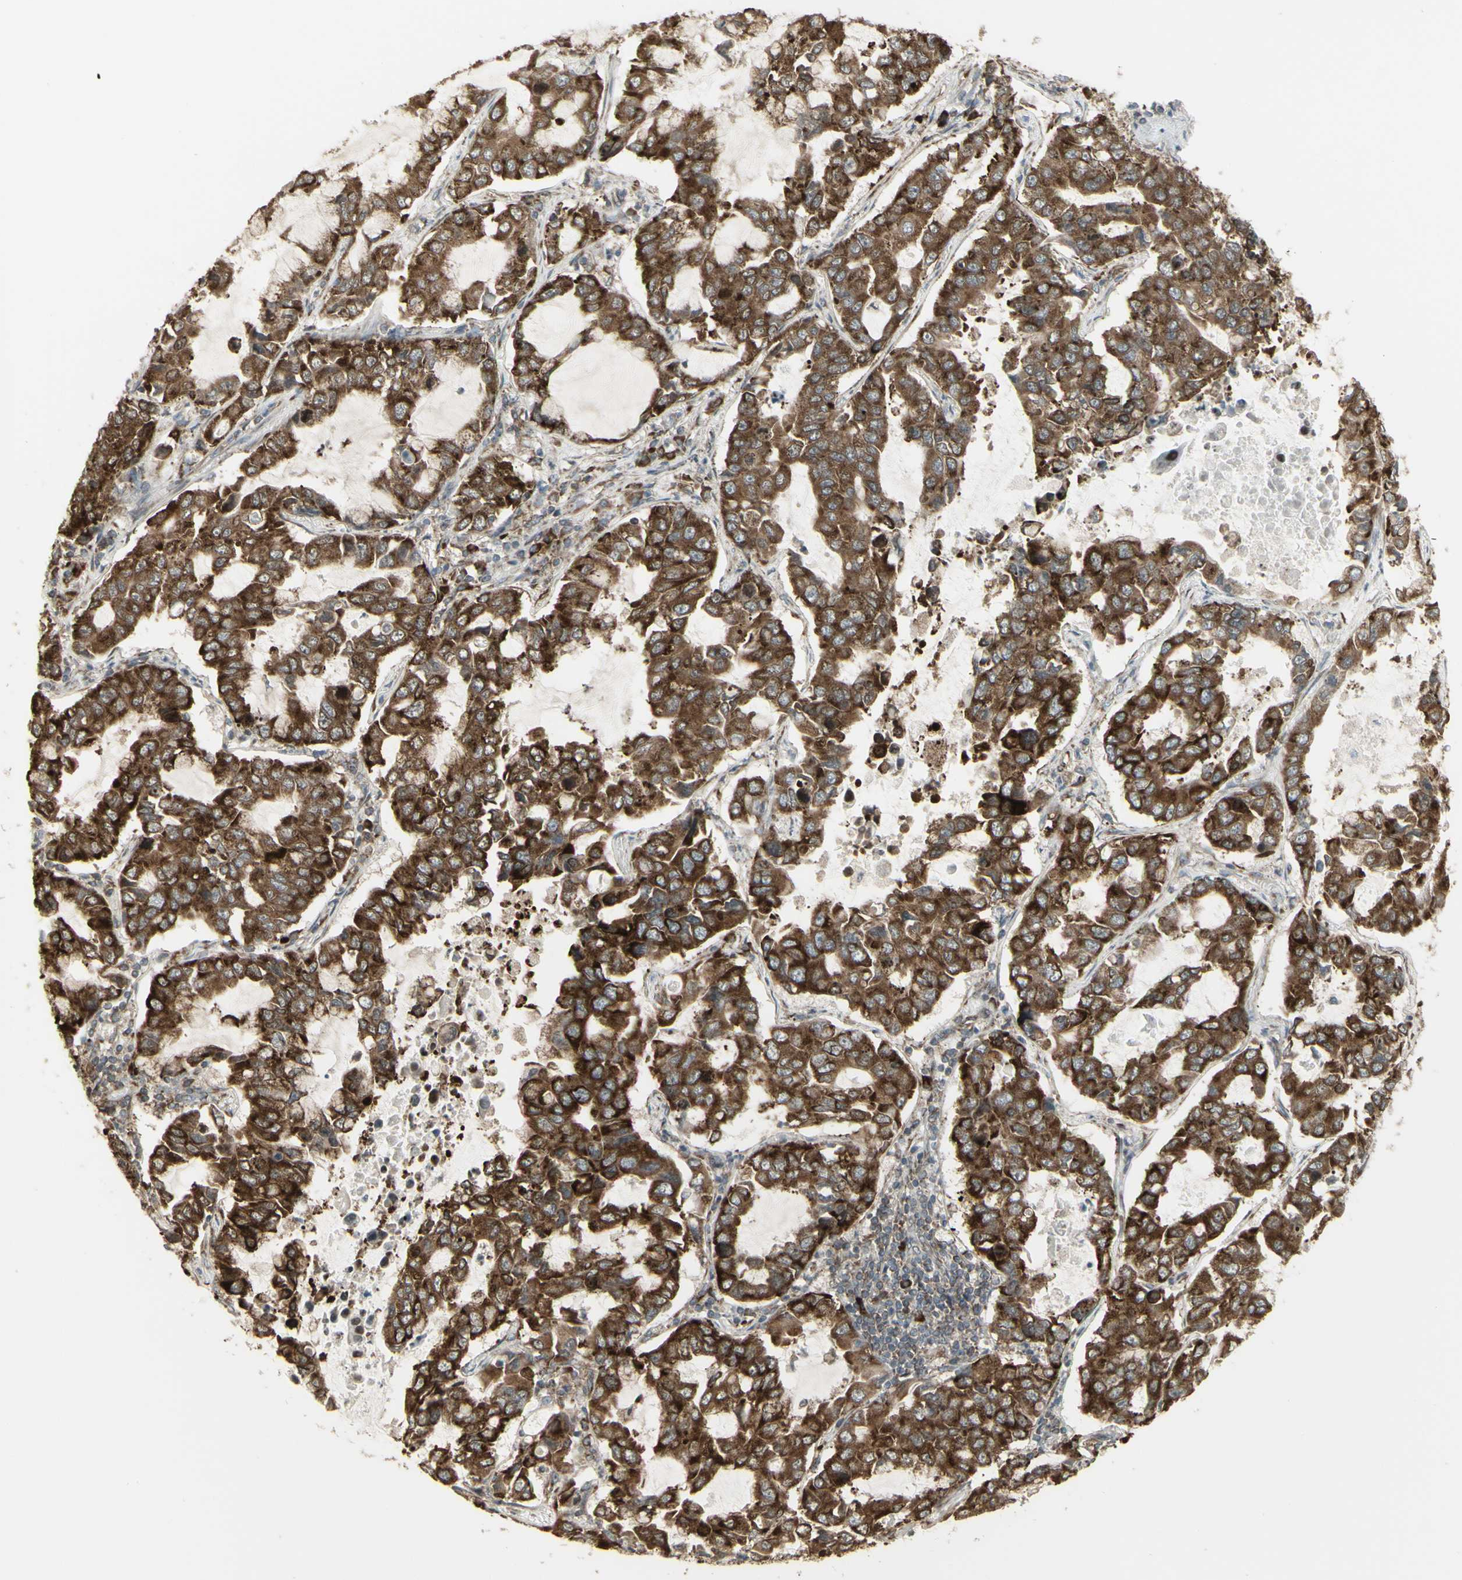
{"staining": {"intensity": "strong", "quantity": ">75%", "location": "cytoplasmic/membranous"}, "tissue": "lung cancer", "cell_type": "Tumor cells", "image_type": "cancer", "snomed": [{"axis": "morphology", "description": "Adenocarcinoma, NOS"}, {"axis": "topography", "description": "Lung"}], "caption": "Immunohistochemical staining of human adenocarcinoma (lung) shows high levels of strong cytoplasmic/membranous expression in about >75% of tumor cells.", "gene": "FKBP3", "patient": {"sex": "male", "age": 64}}